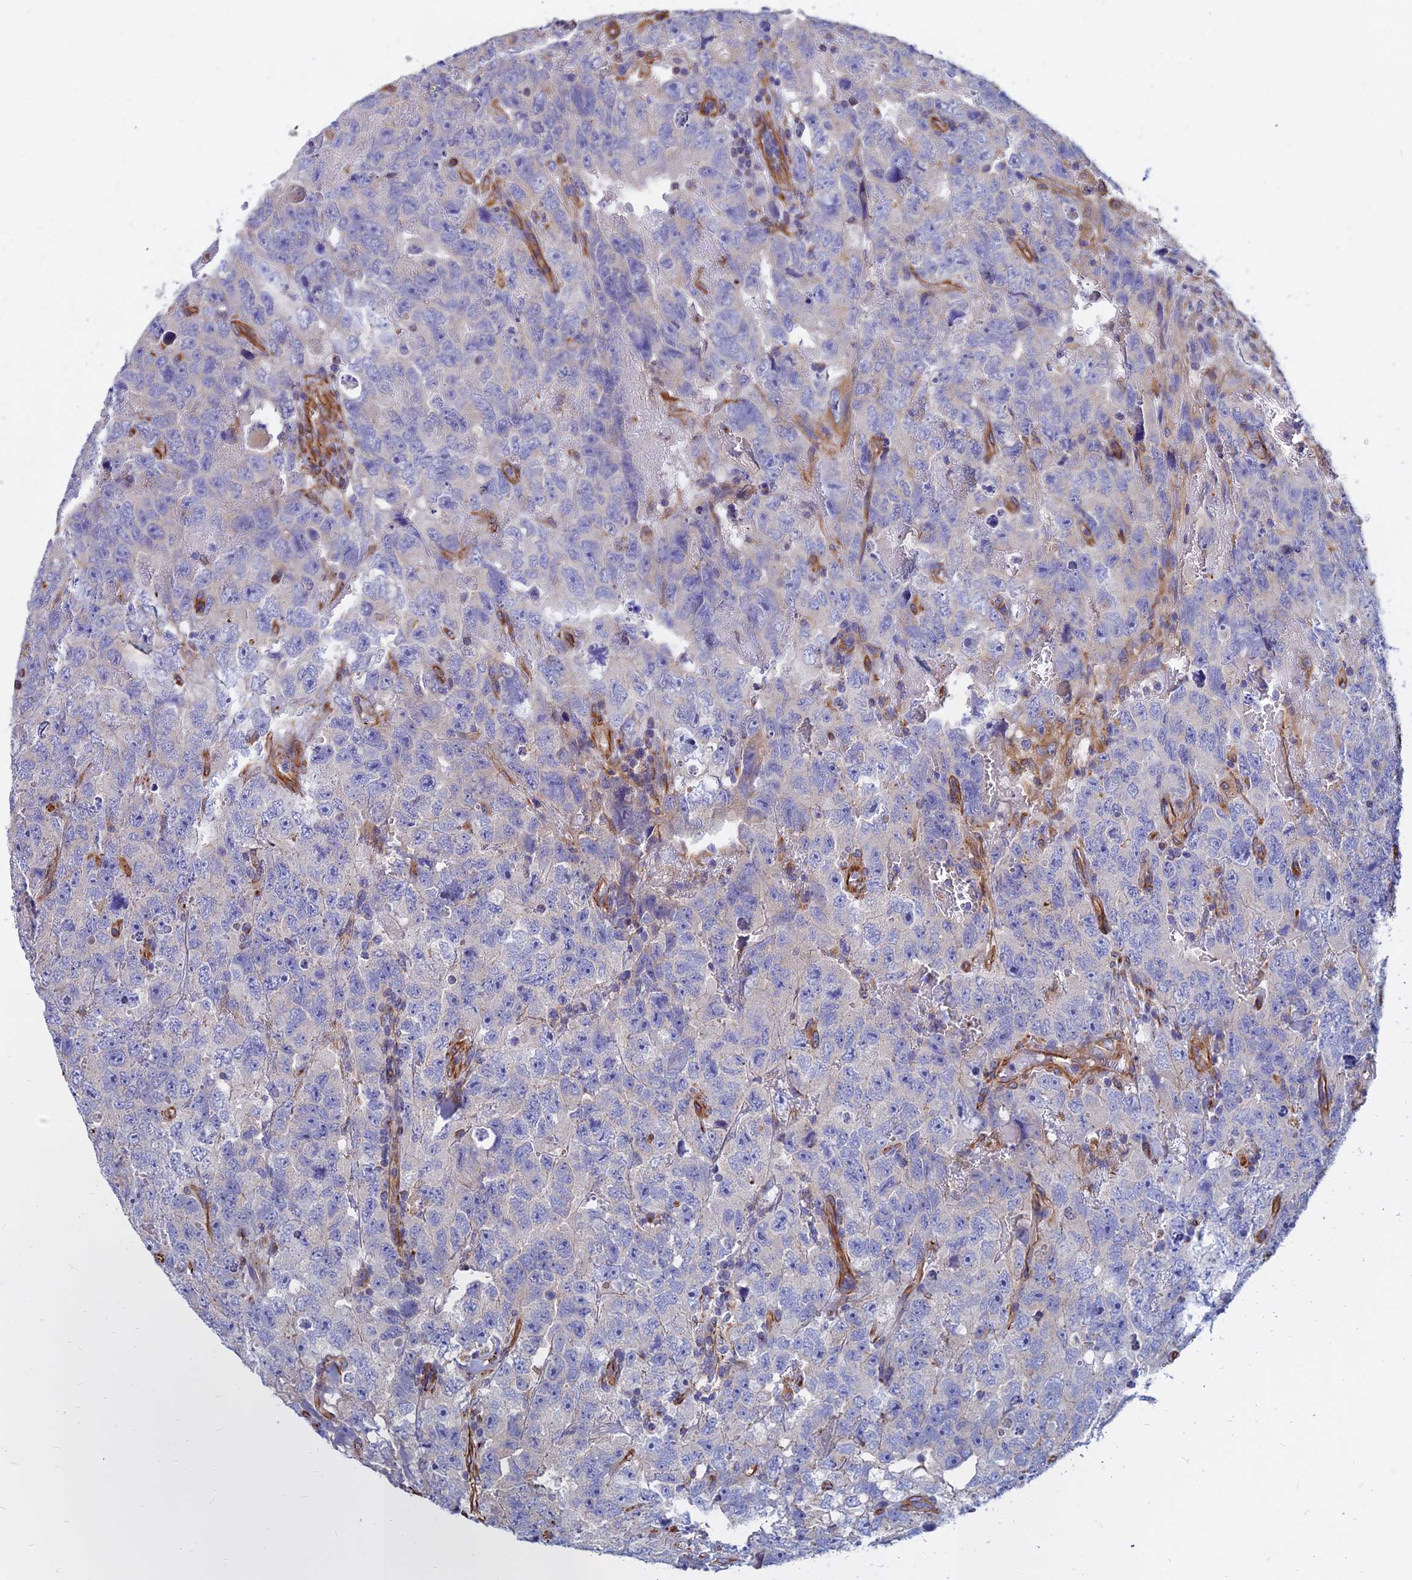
{"staining": {"intensity": "negative", "quantity": "none", "location": "none"}, "tissue": "testis cancer", "cell_type": "Tumor cells", "image_type": "cancer", "snomed": [{"axis": "morphology", "description": "Carcinoma, Embryonal, NOS"}, {"axis": "topography", "description": "Testis"}], "caption": "Tumor cells show no significant protein expression in testis cancer.", "gene": "CDK18", "patient": {"sex": "male", "age": 45}}